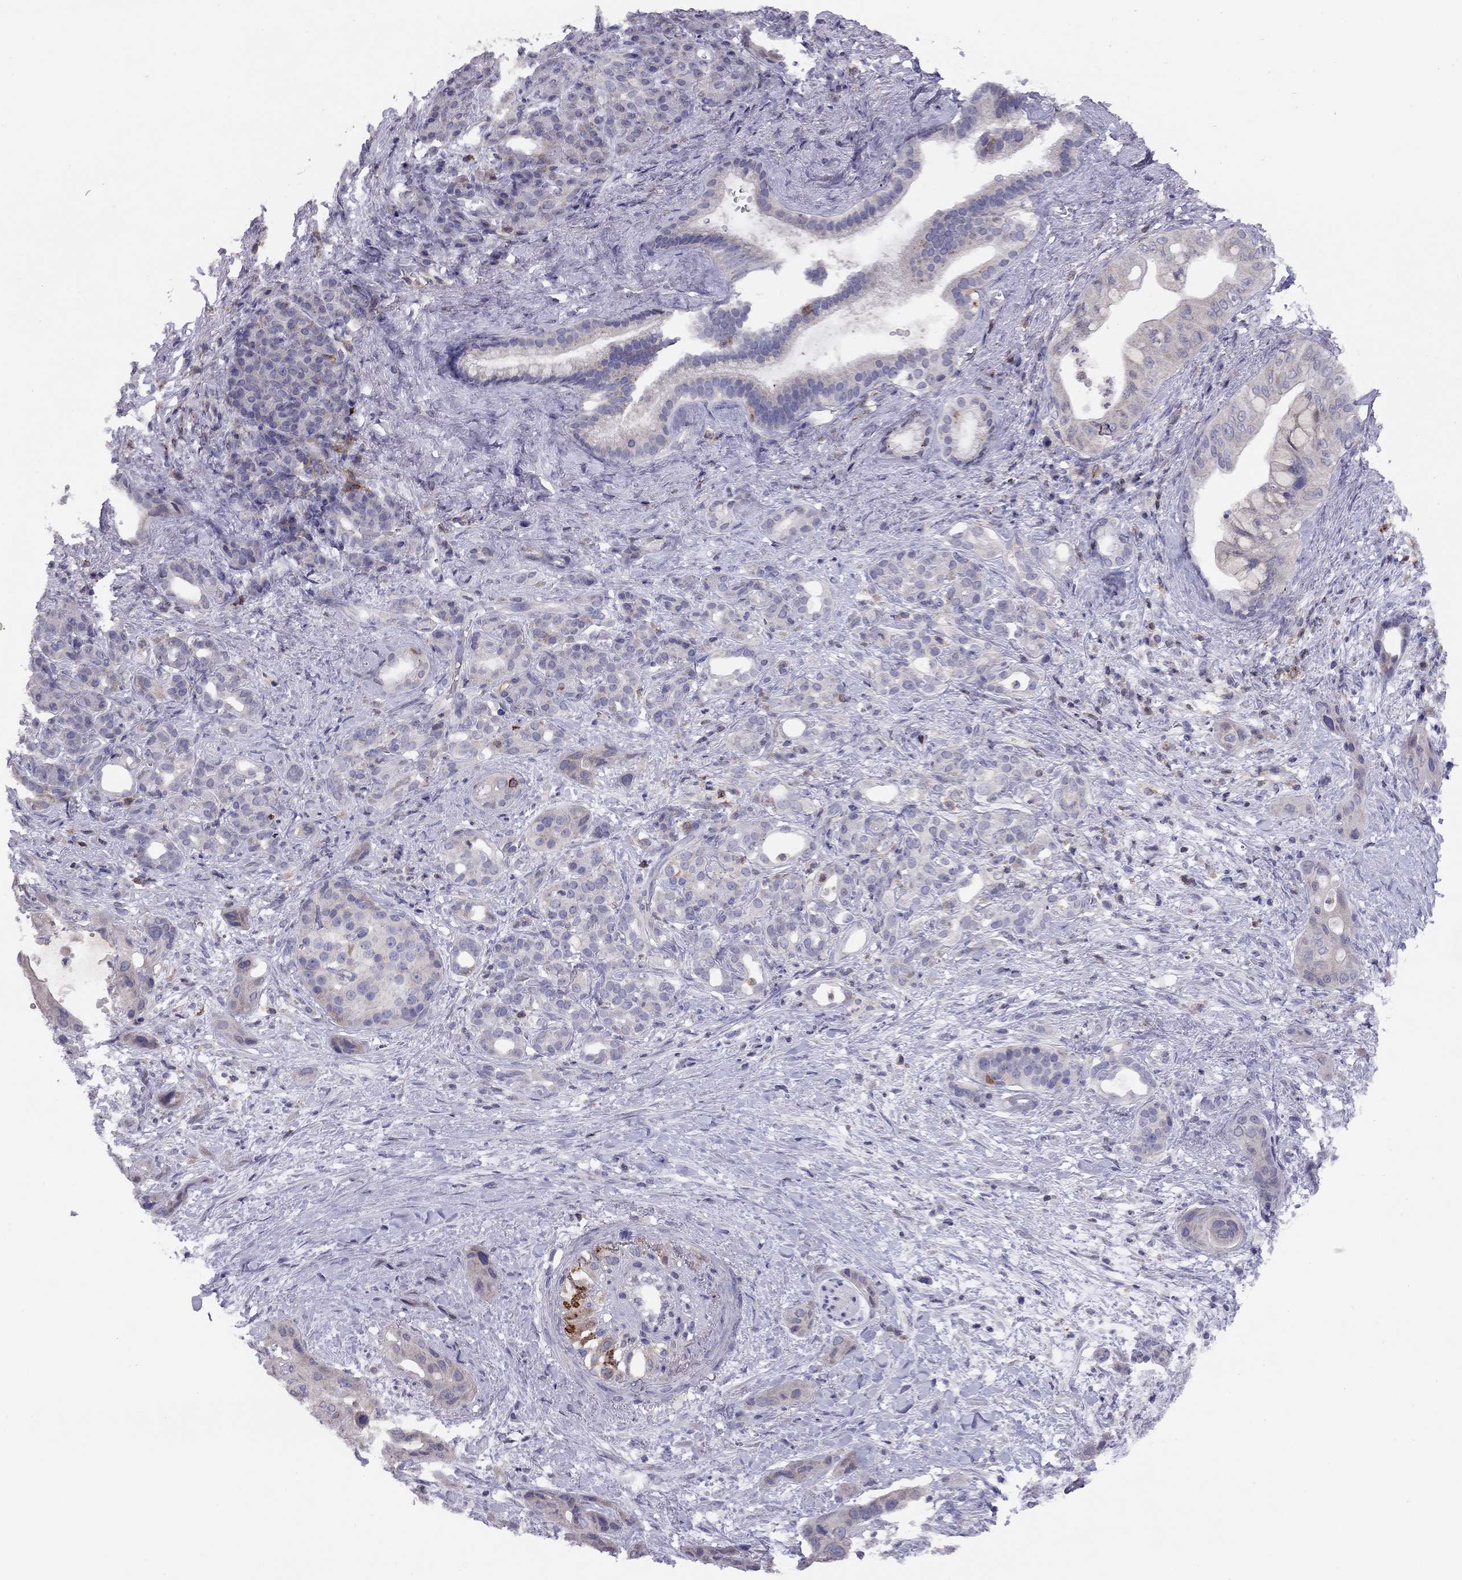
{"staining": {"intensity": "negative", "quantity": "none", "location": "none"}, "tissue": "pancreatic cancer", "cell_type": "Tumor cells", "image_type": "cancer", "snomed": [{"axis": "morphology", "description": "Adenocarcinoma, NOS"}, {"axis": "topography", "description": "Pancreas"}], "caption": "DAB immunohistochemical staining of human pancreatic cancer exhibits no significant staining in tumor cells.", "gene": "CITED1", "patient": {"sex": "male", "age": 71}}